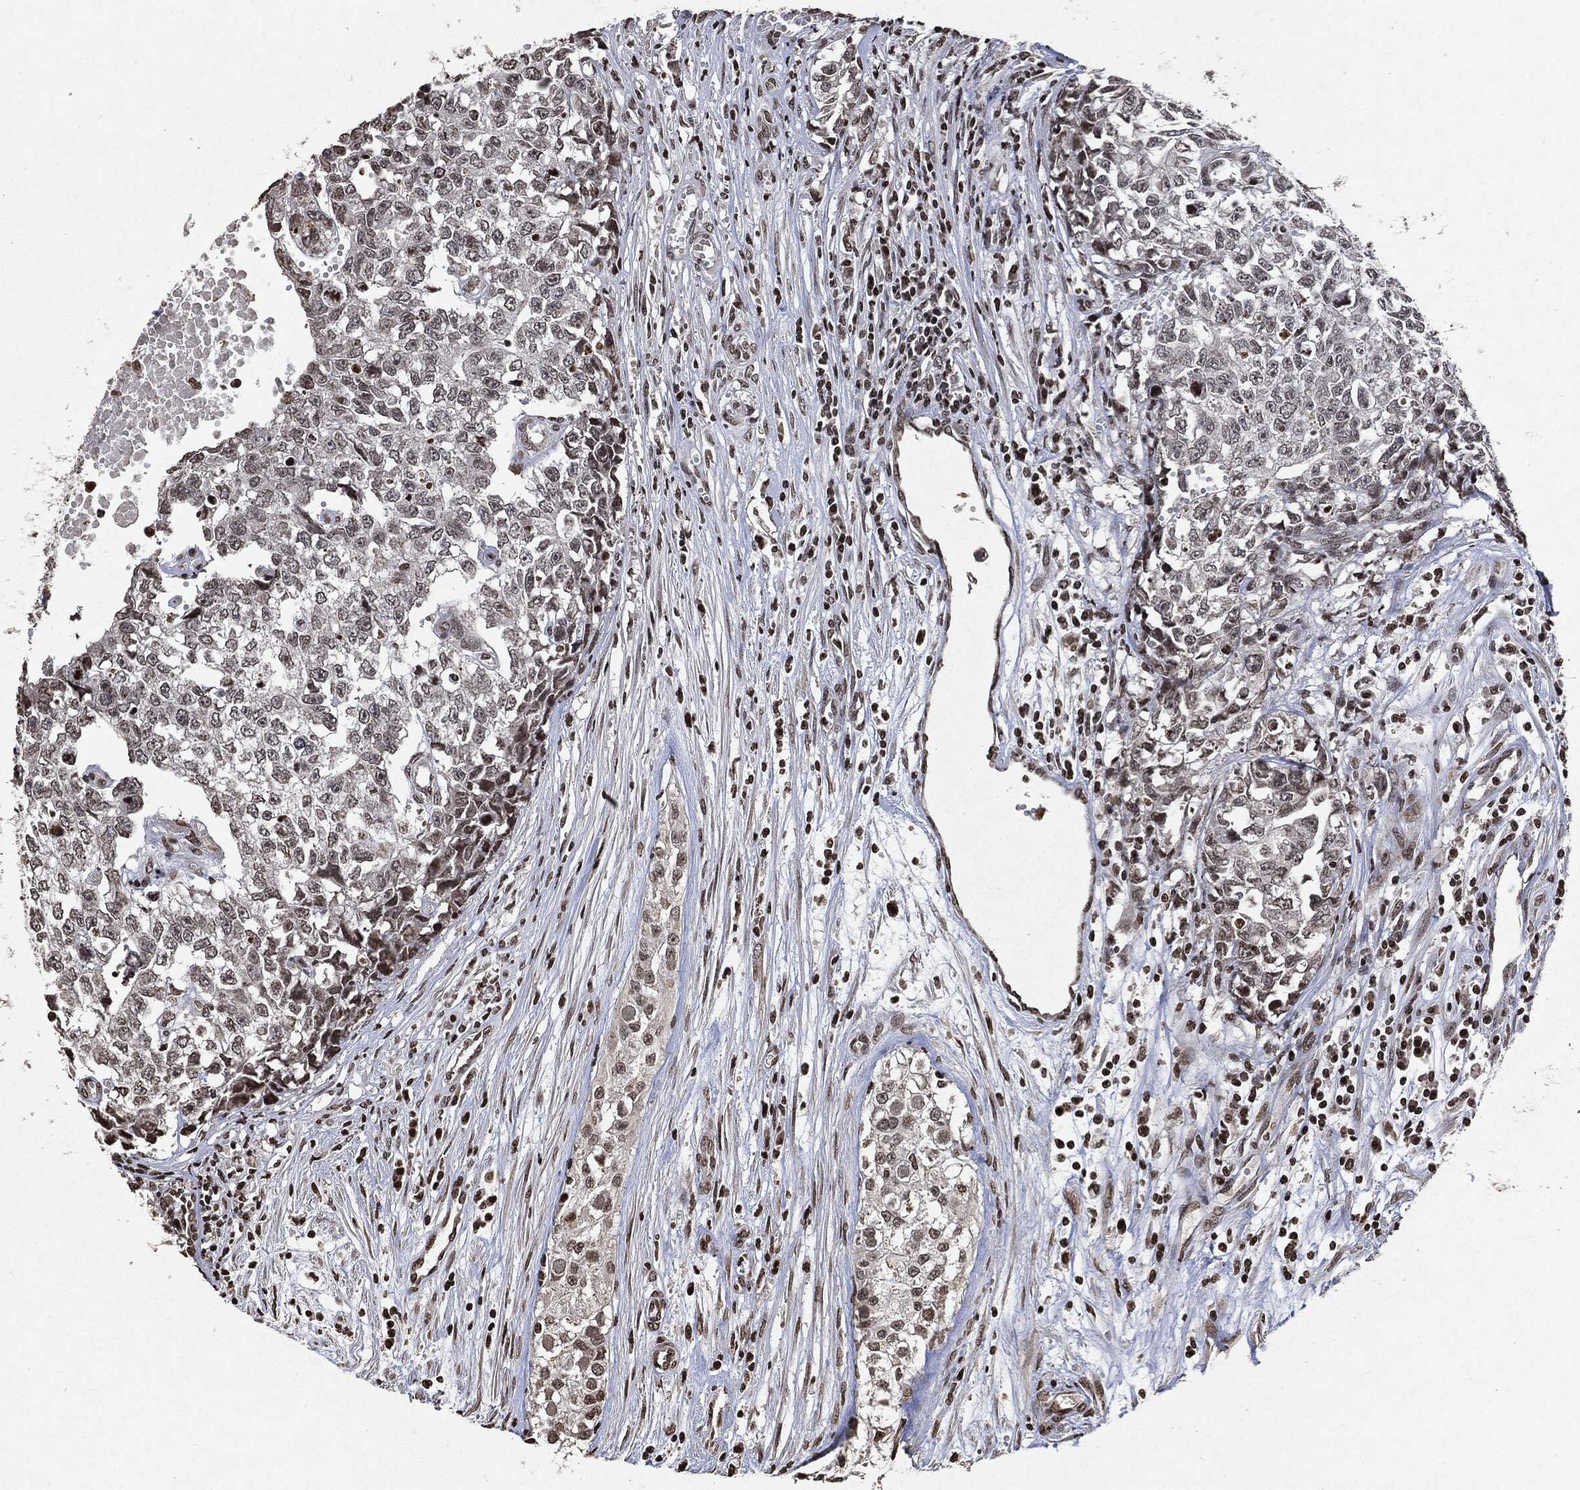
{"staining": {"intensity": "negative", "quantity": "none", "location": "none"}, "tissue": "testis cancer", "cell_type": "Tumor cells", "image_type": "cancer", "snomed": [{"axis": "morphology", "description": "Seminoma, NOS"}, {"axis": "morphology", "description": "Carcinoma, Embryonal, NOS"}, {"axis": "topography", "description": "Testis"}], "caption": "Tumor cells are negative for protein expression in human testis embryonal carcinoma.", "gene": "JUN", "patient": {"sex": "male", "age": 22}}